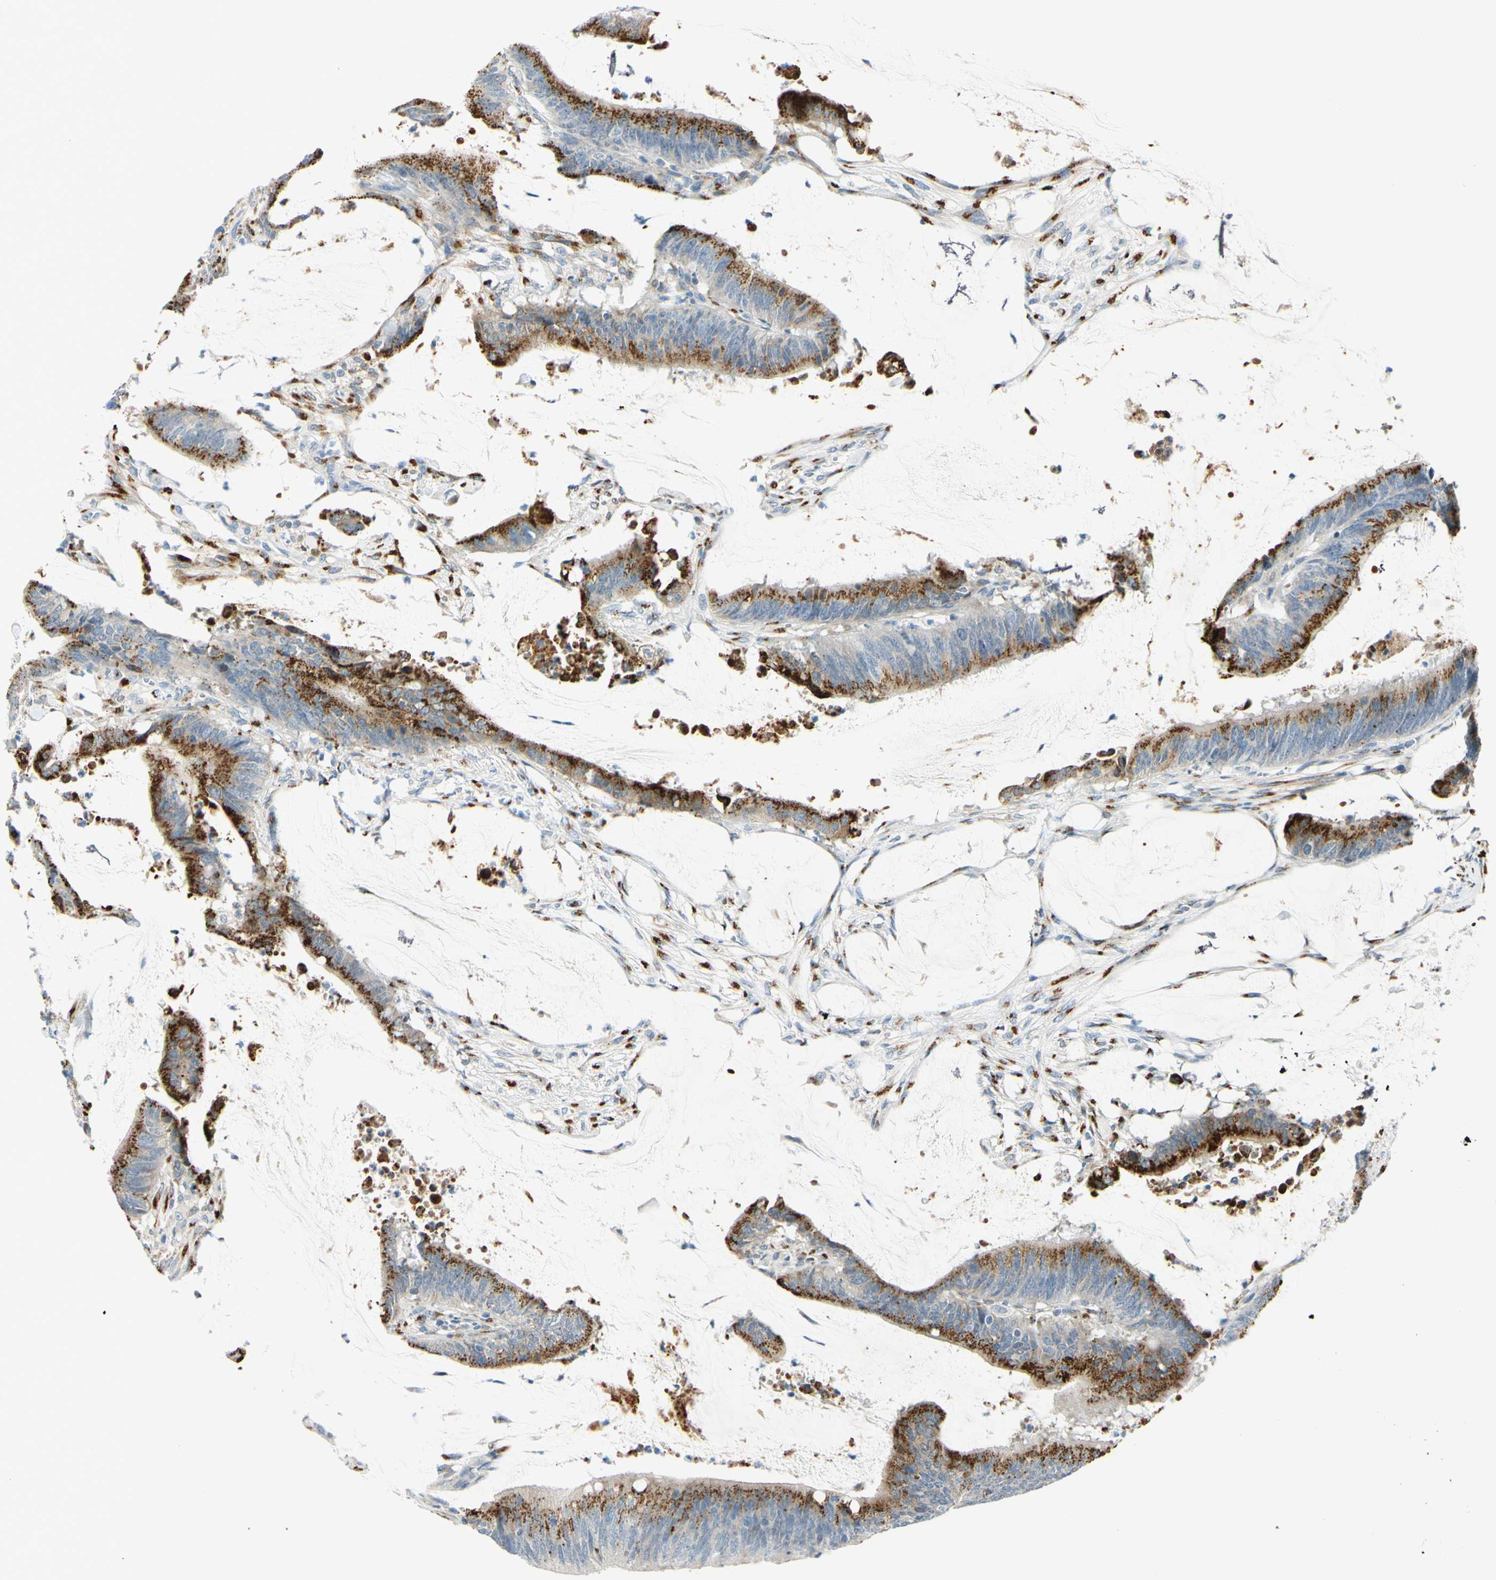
{"staining": {"intensity": "strong", "quantity": ">75%", "location": "cytoplasmic/membranous"}, "tissue": "colorectal cancer", "cell_type": "Tumor cells", "image_type": "cancer", "snomed": [{"axis": "morphology", "description": "Adenocarcinoma, NOS"}, {"axis": "topography", "description": "Rectum"}], "caption": "A histopathology image showing strong cytoplasmic/membranous positivity in approximately >75% of tumor cells in colorectal adenocarcinoma, as visualized by brown immunohistochemical staining.", "gene": "GALNT5", "patient": {"sex": "female", "age": 66}}